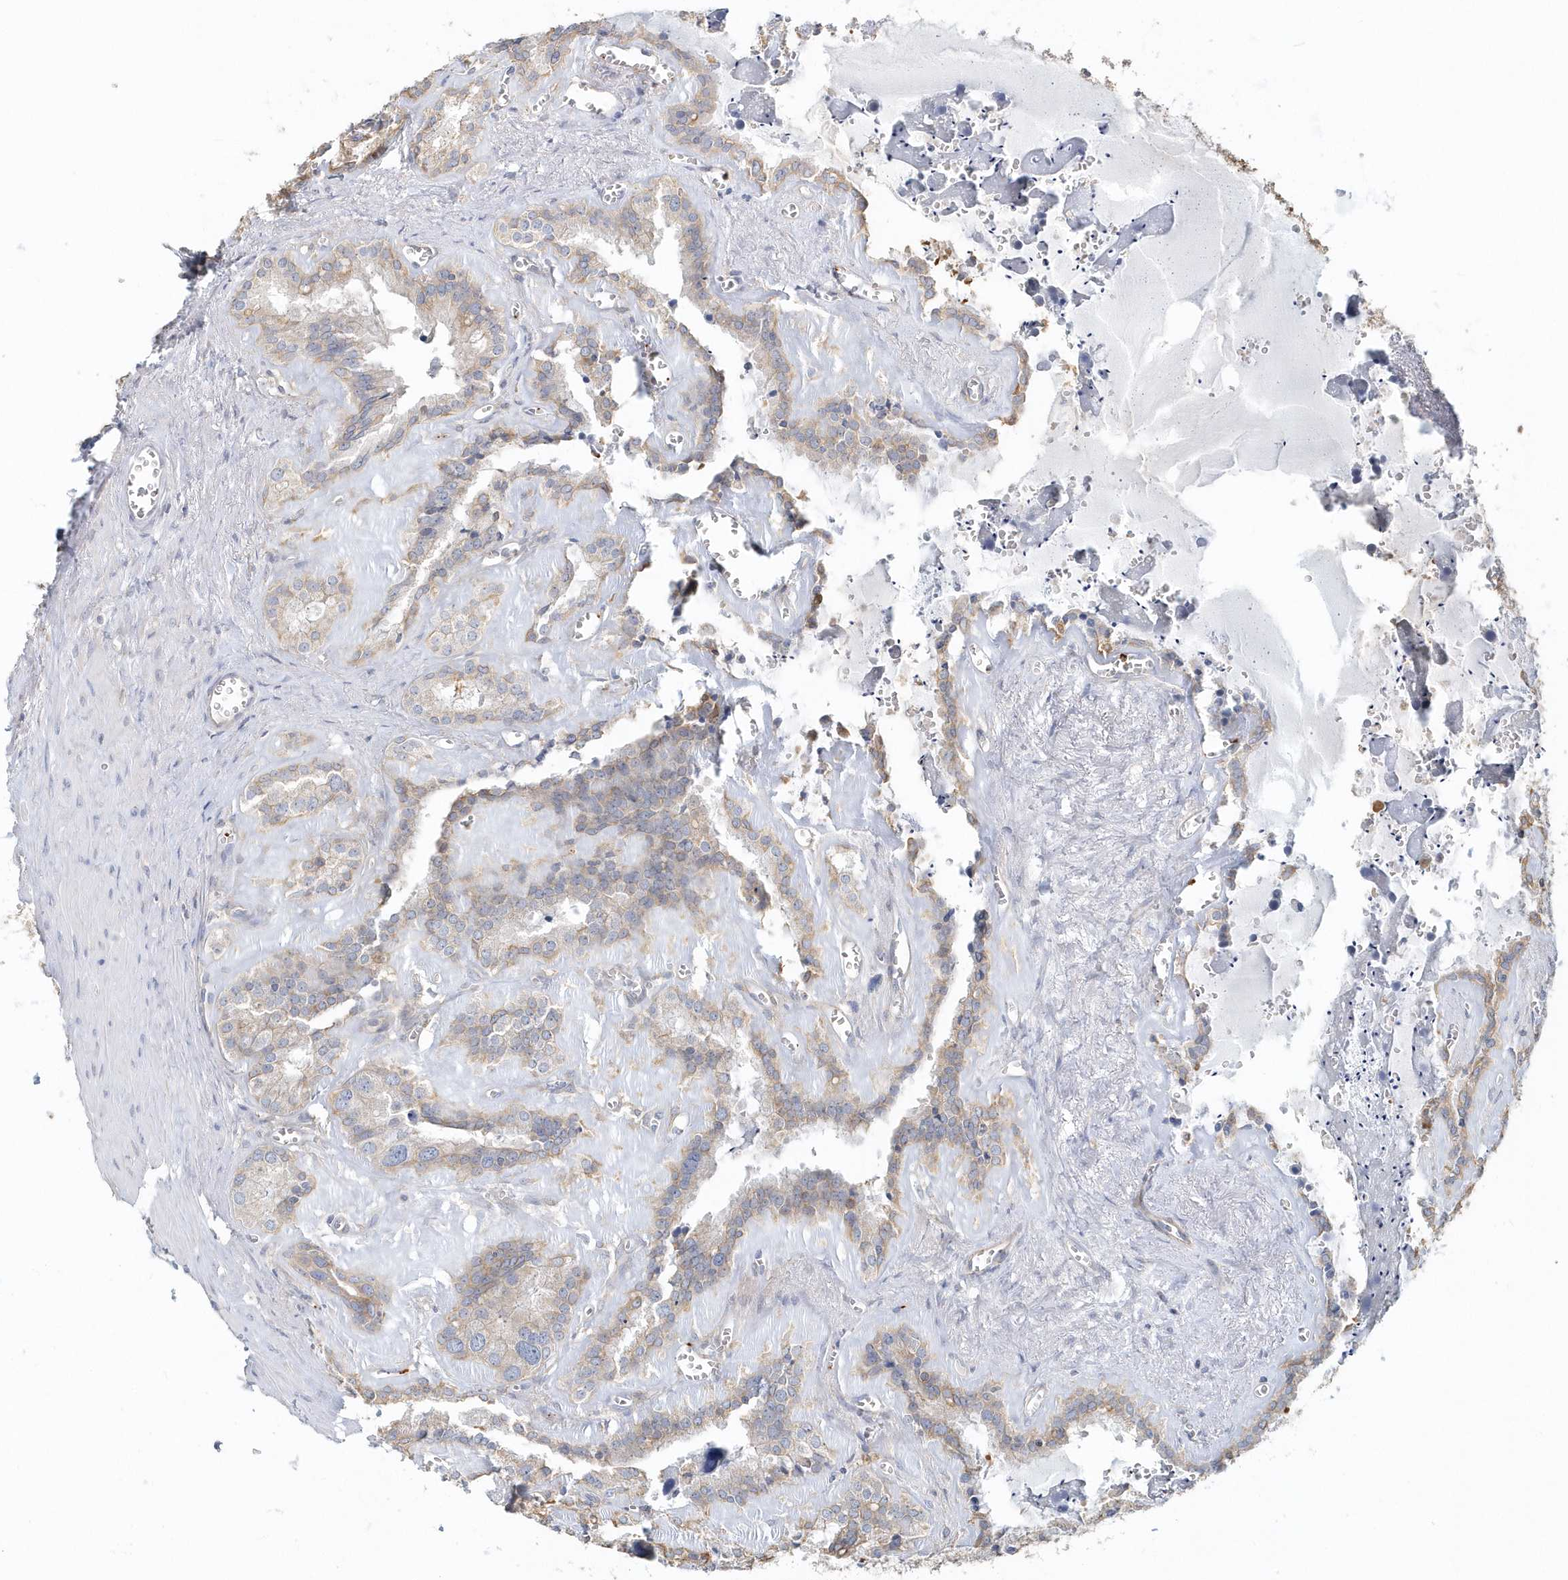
{"staining": {"intensity": "moderate", "quantity": "<25%", "location": "cytoplasmic/membranous"}, "tissue": "seminal vesicle", "cell_type": "Glandular cells", "image_type": "normal", "snomed": [{"axis": "morphology", "description": "Normal tissue, NOS"}, {"axis": "topography", "description": "Prostate"}, {"axis": "topography", "description": "Seminal veicle"}], "caption": "High-magnification brightfield microscopy of unremarkable seminal vesicle stained with DAB (brown) and counterstained with hematoxylin (blue). glandular cells exhibit moderate cytoplasmic/membranous expression is seen in about<25% of cells.", "gene": "MMRN1", "patient": {"sex": "male", "age": 59}}